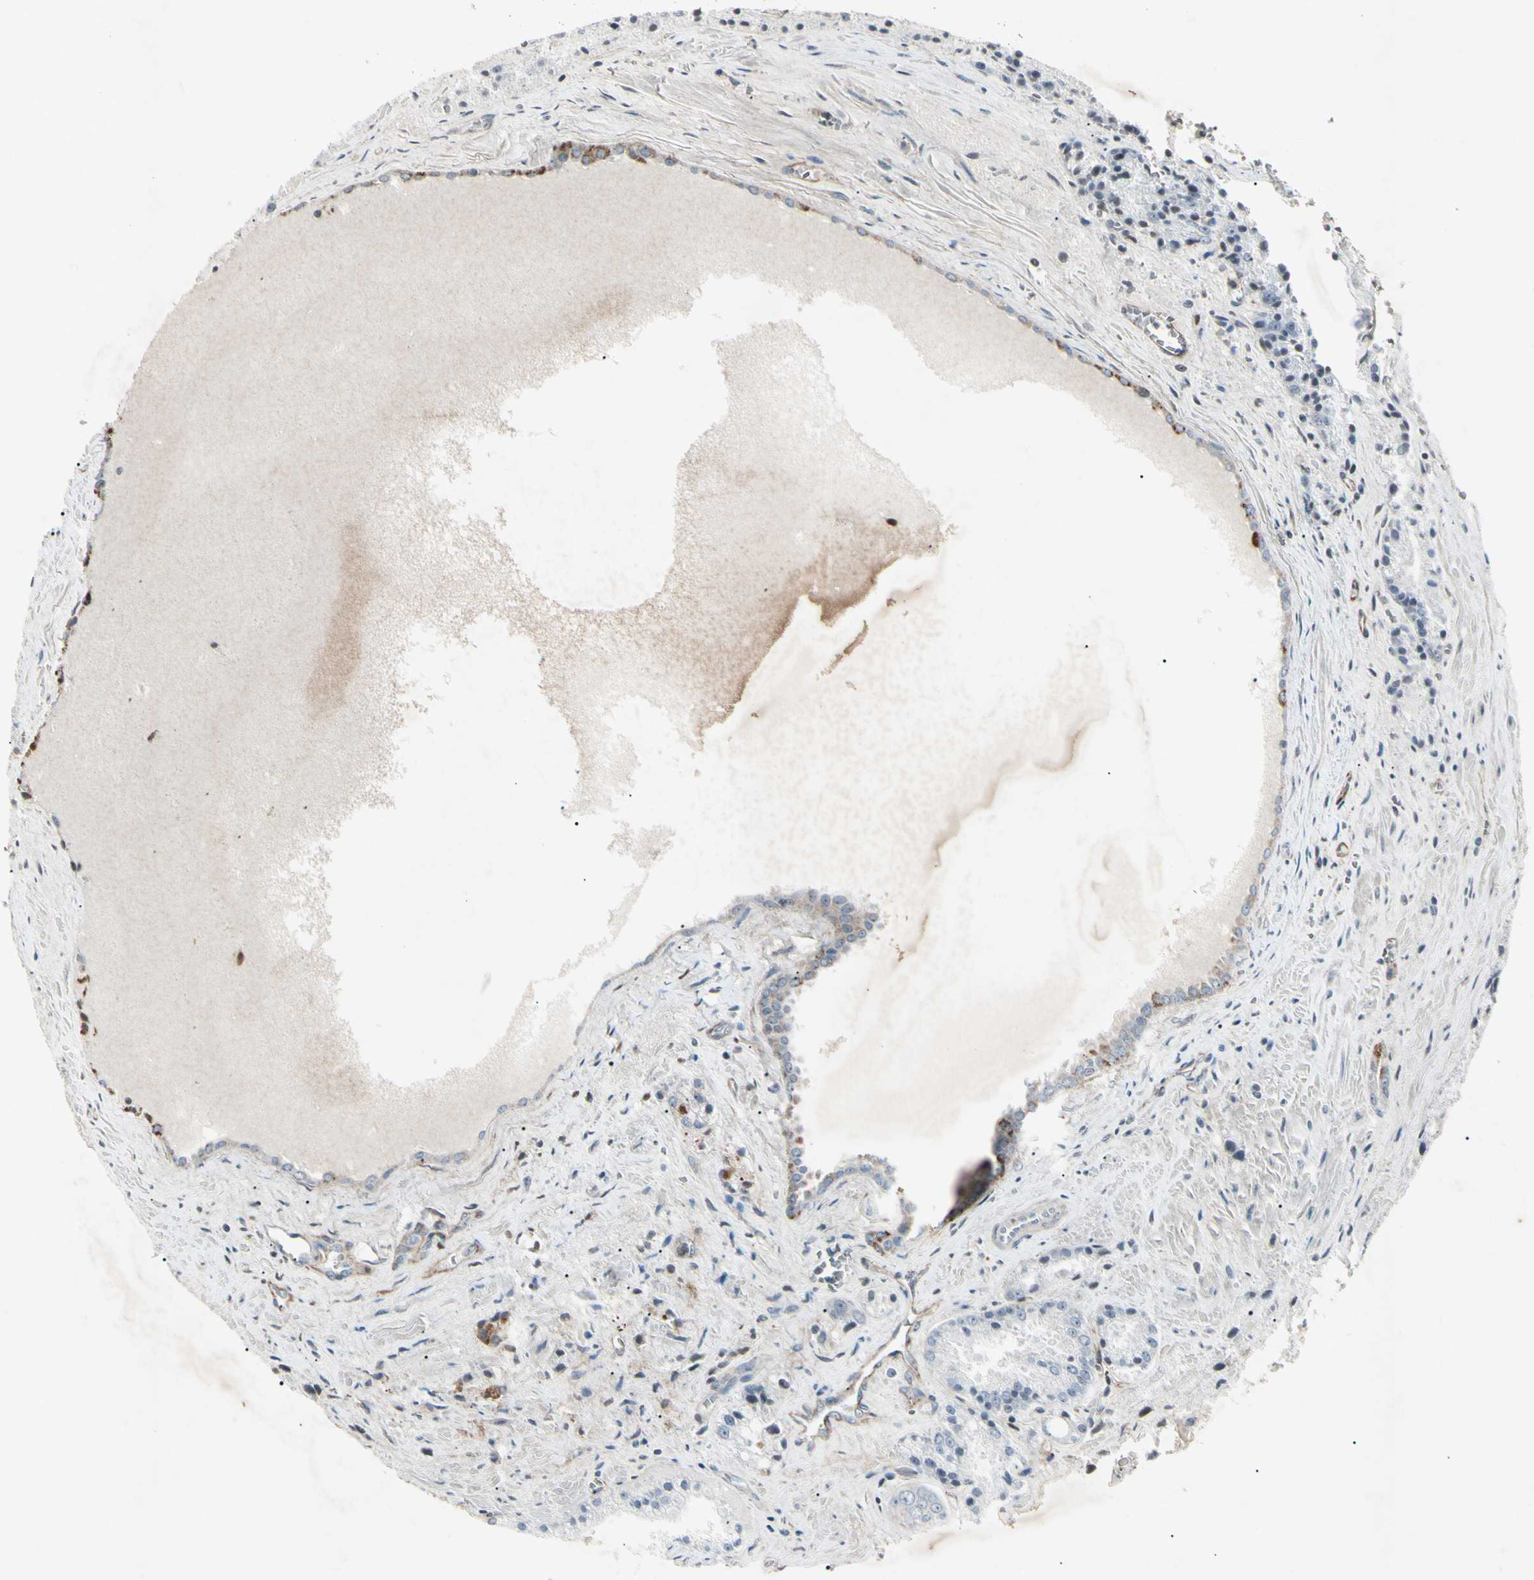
{"staining": {"intensity": "negative", "quantity": "none", "location": "none"}, "tissue": "prostate cancer", "cell_type": "Tumor cells", "image_type": "cancer", "snomed": [{"axis": "morphology", "description": "Adenocarcinoma, Low grade"}, {"axis": "topography", "description": "Prostate"}], "caption": "Photomicrograph shows no protein positivity in tumor cells of prostate cancer tissue. The staining is performed using DAB brown chromogen with nuclei counter-stained in using hematoxylin.", "gene": "AEBP1", "patient": {"sex": "male", "age": 64}}